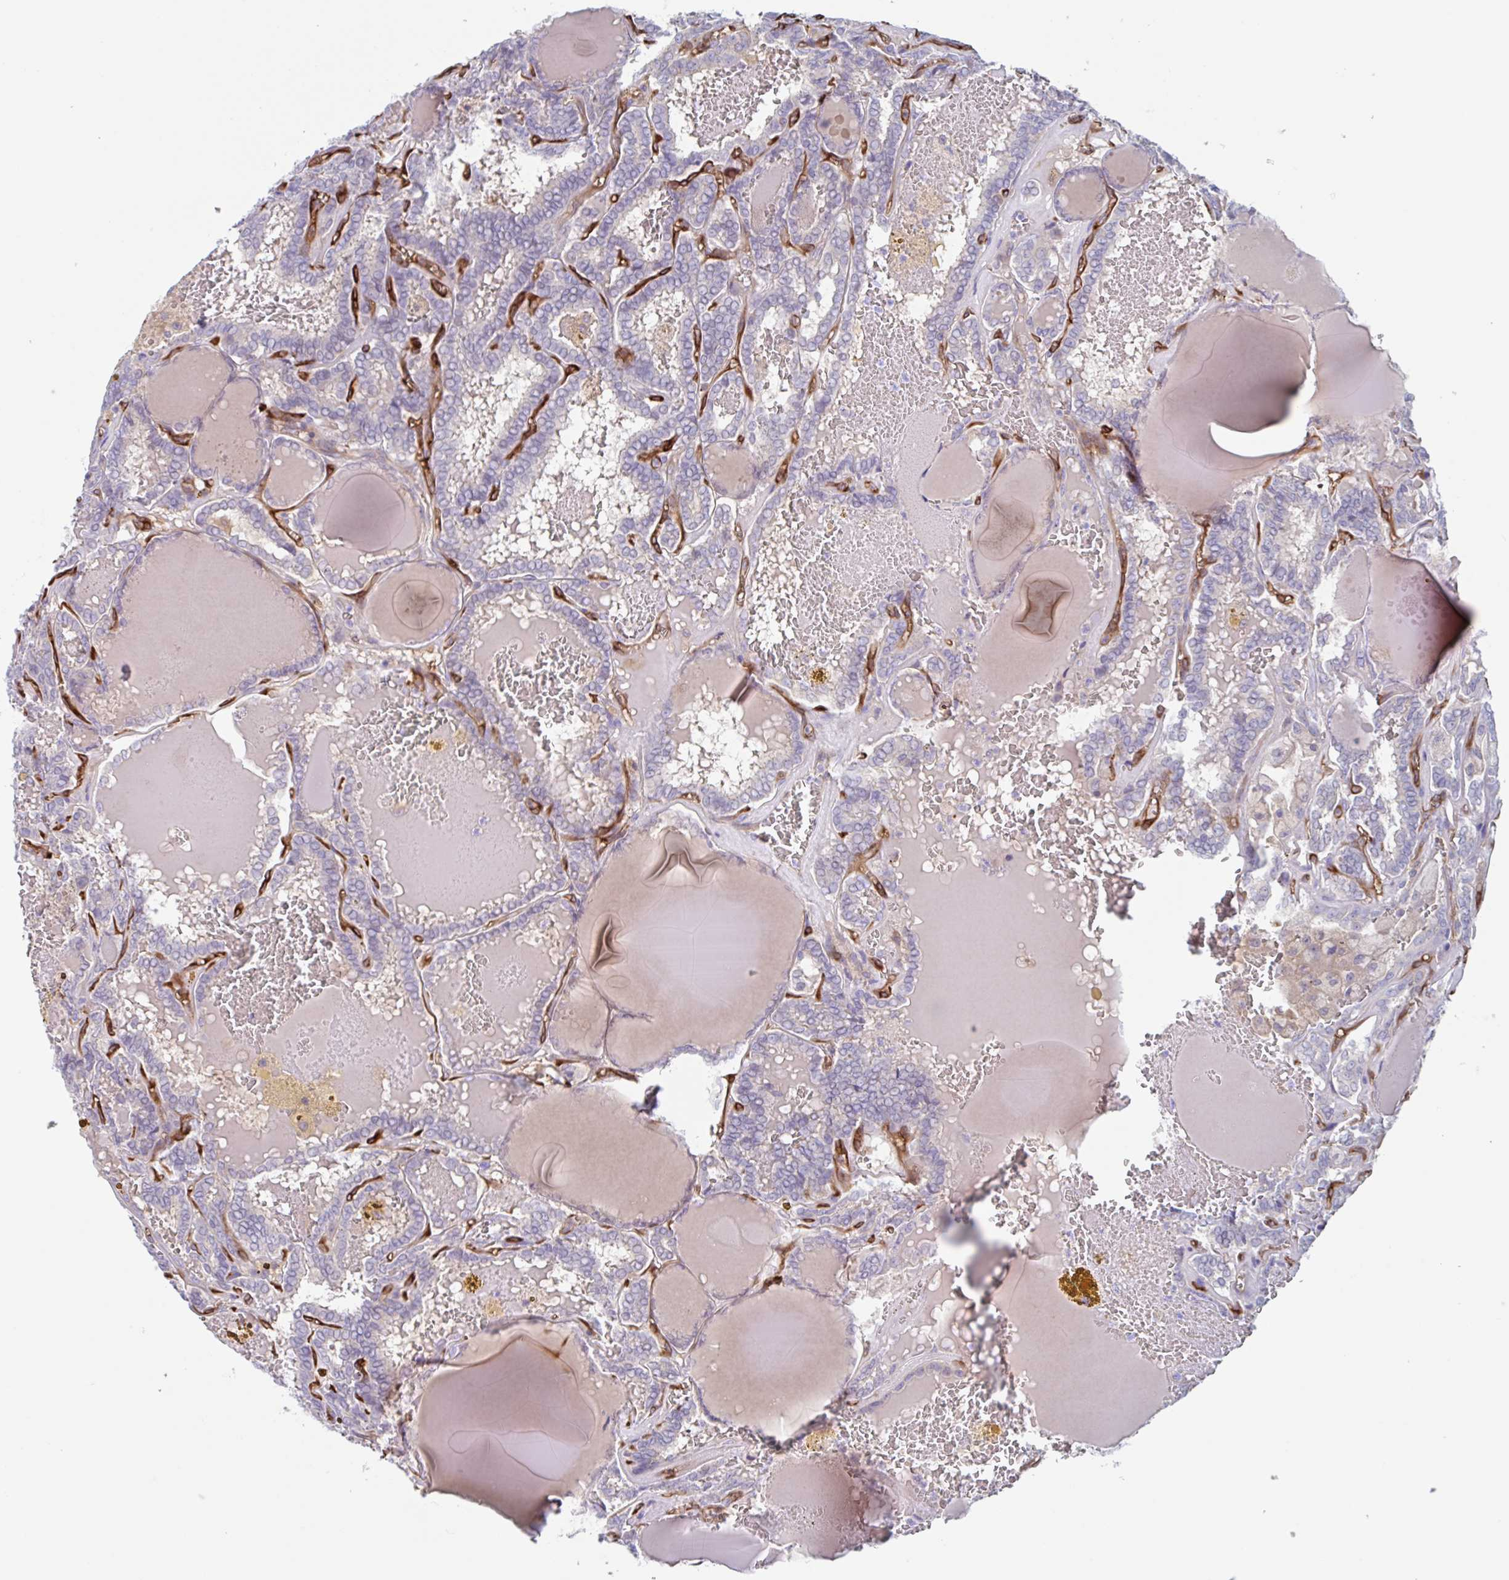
{"staining": {"intensity": "negative", "quantity": "none", "location": "none"}, "tissue": "thyroid cancer", "cell_type": "Tumor cells", "image_type": "cancer", "snomed": [{"axis": "morphology", "description": "Papillary adenocarcinoma, NOS"}, {"axis": "topography", "description": "Thyroid gland"}], "caption": "There is no significant staining in tumor cells of thyroid cancer.", "gene": "EHD4", "patient": {"sex": "female", "age": 72}}